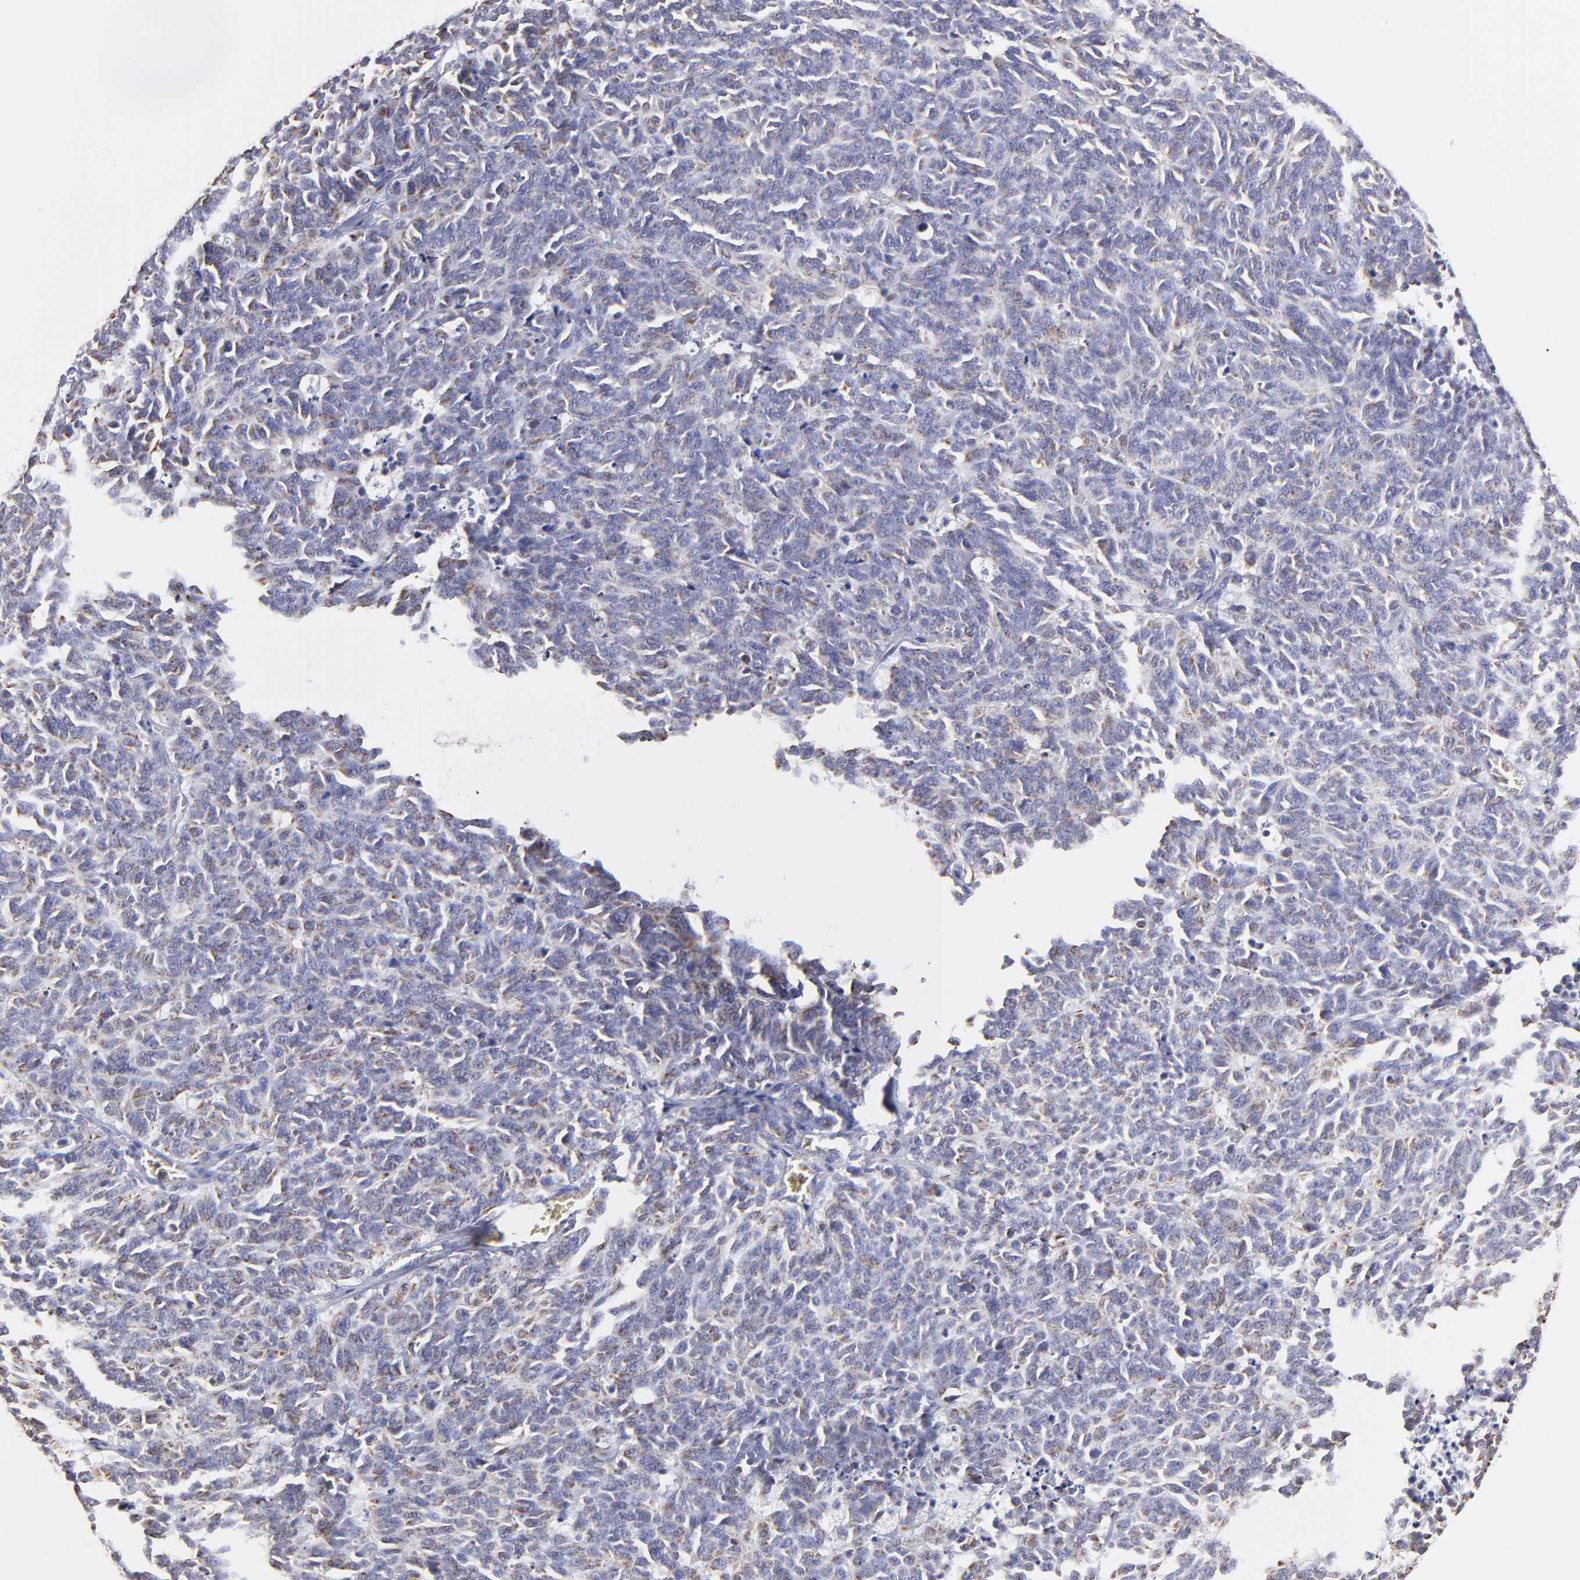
{"staining": {"intensity": "weak", "quantity": "<25%", "location": "cytoplasmic/membranous"}, "tissue": "lung cancer", "cell_type": "Tumor cells", "image_type": "cancer", "snomed": [{"axis": "morphology", "description": "Neoplasm, malignant, NOS"}, {"axis": "topography", "description": "Lung"}], "caption": "Tumor cells show no significant protein staining in lung malignant neoplasm. (DAB immunohistochemistry visualized using brightfield microscopy, high magnification).", "gene": "BTG2", "patient": {"sex": "female", "age": 58}}